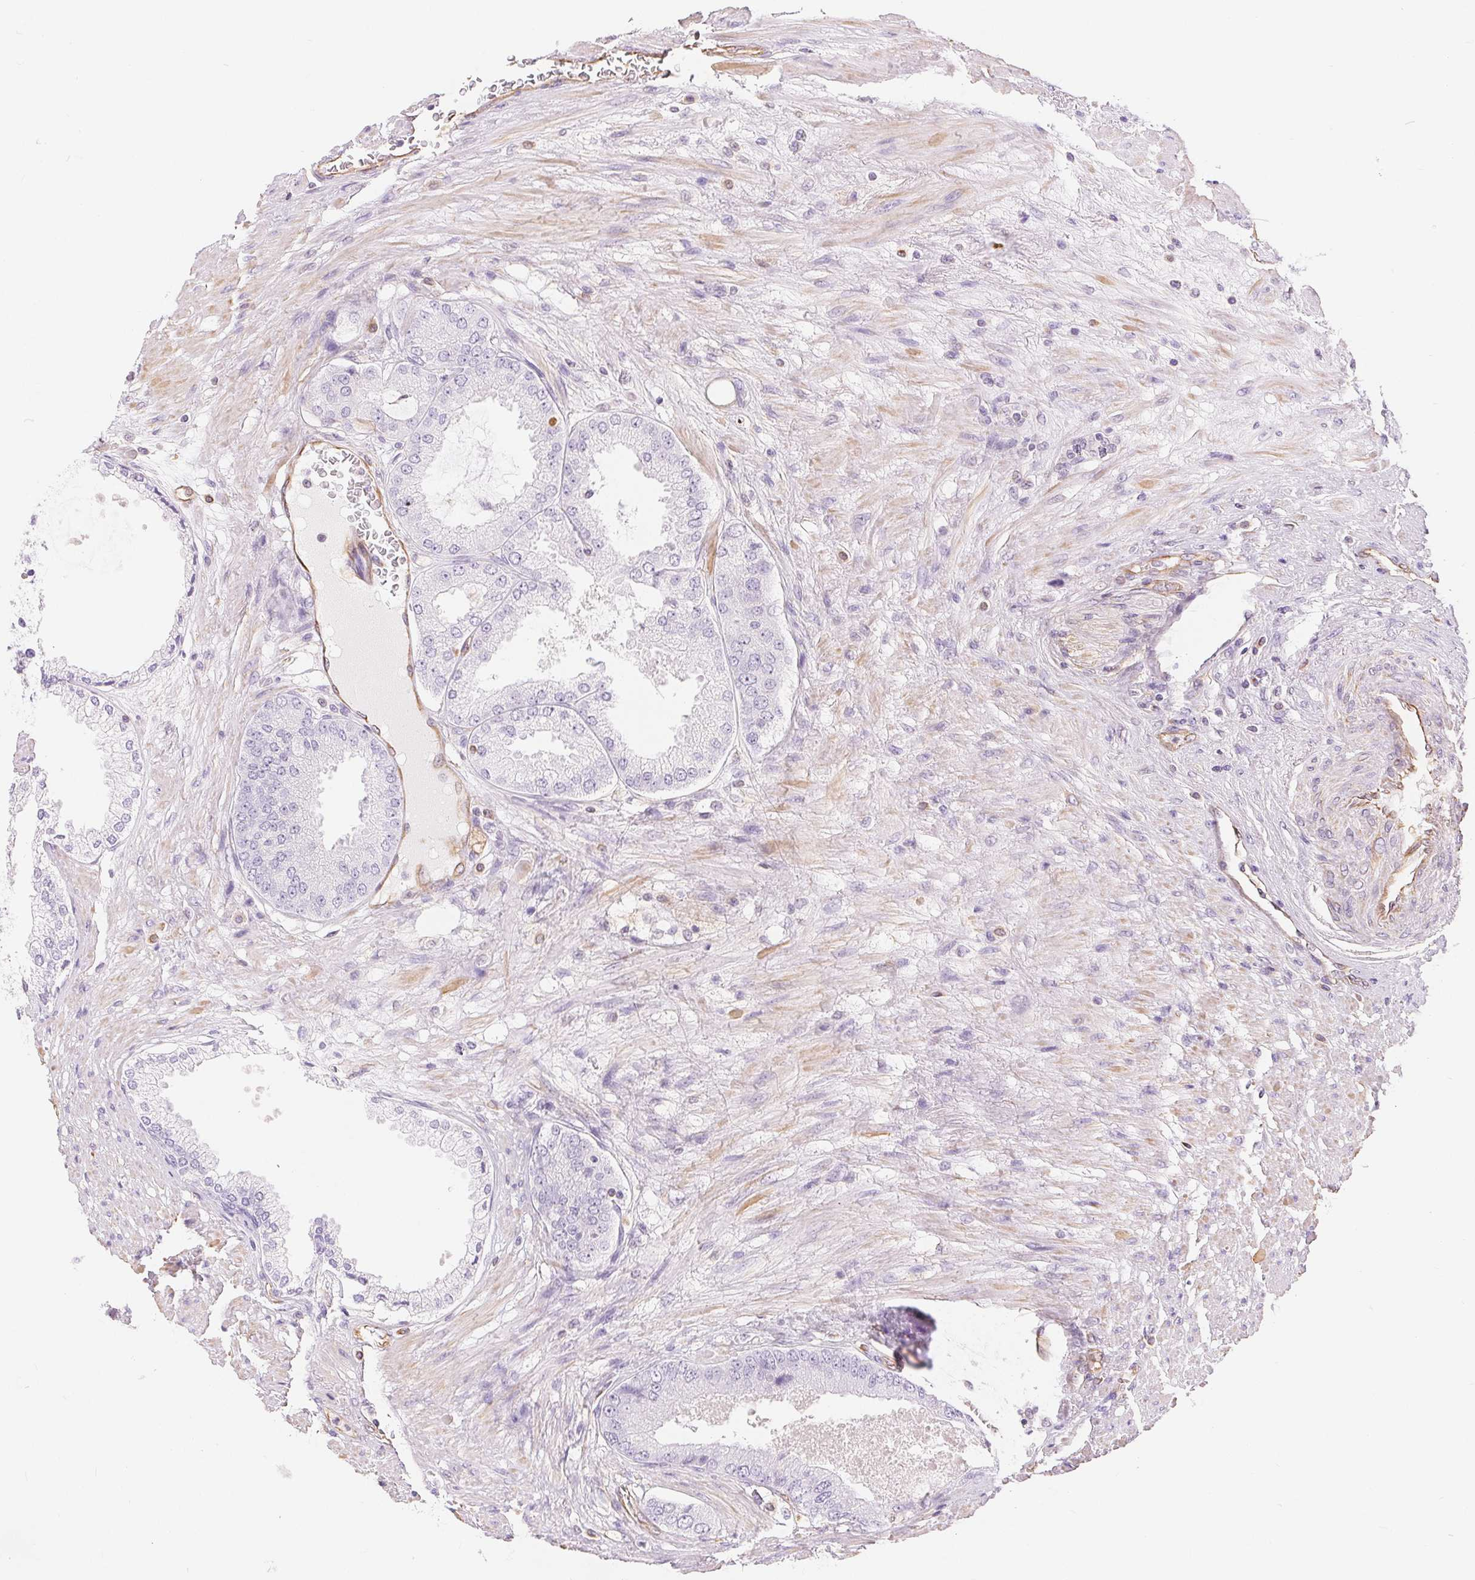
{"staining": {"intensity": "negative", "quantity": "none", "location": "none"}, "tissue": "prostate cancer", "cell_type": "Tumor cells", "image_type": "cancer", "snomed": [{"axis": "morphology", "description": "Adenocarcinoma, High grade"}, {"axis": "topography", "description": "Prostate"}], "caption": "IHC of prostate cancer (adenocarcinoma (high-grade)) demonstrates no staining in tumor cells. (DAB (3,3'-diaminobenzidine) immunohistochemistry (IHC), high magnification).", "gene": "GFAP", "patient": {"sex": "male", "age": 71}}